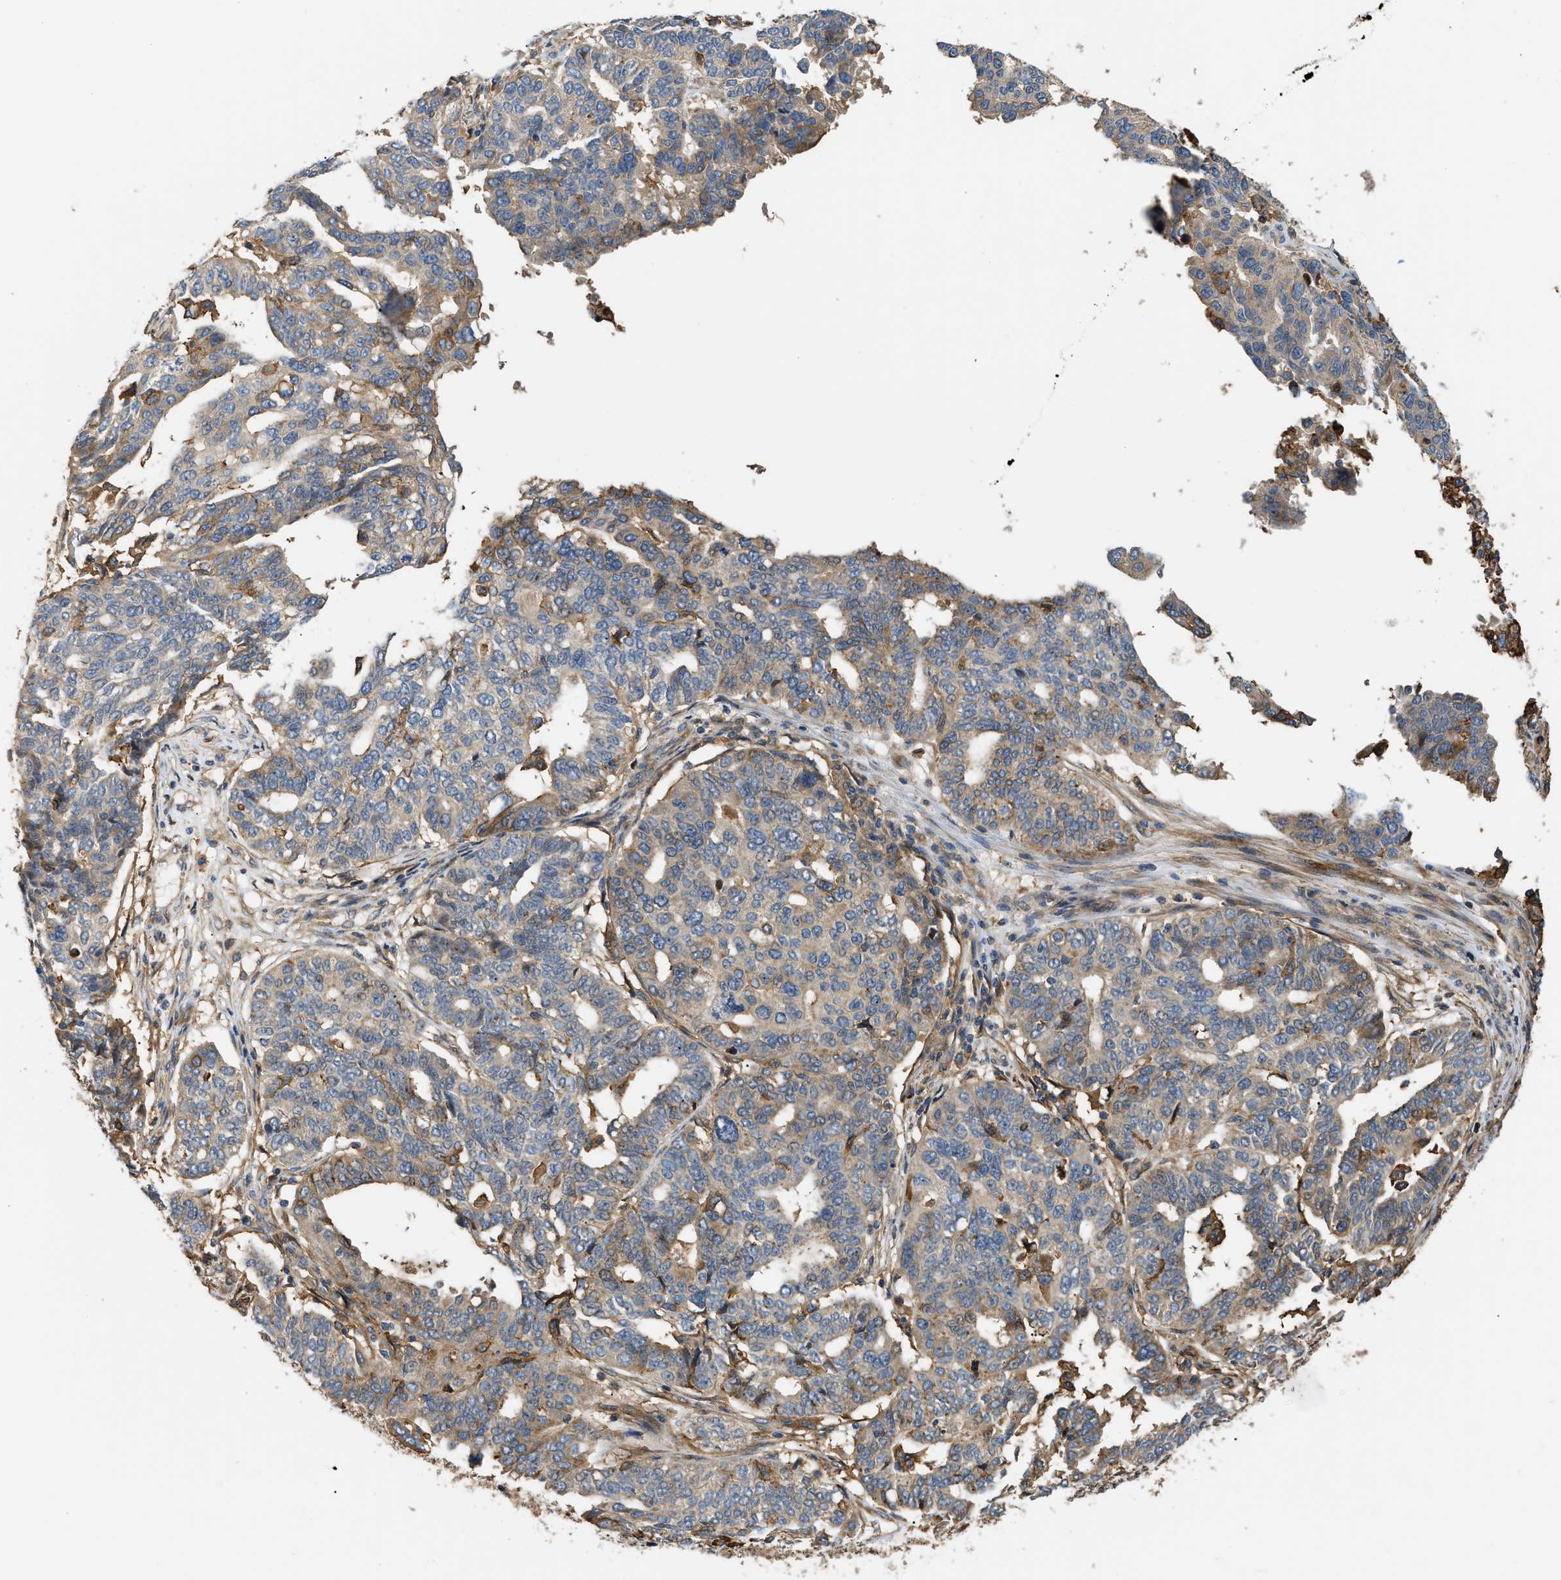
{"staining": {"intensity": "weak", "quantity": ">75%", "location": "cytoplasmic/membranous"}, "tissue": "ovarian cancer", "cell_type": "Tumor cells", "image_type": "cancer", "snomed": [{"axis": "morphology", "description": "Cystadenocarcinoma, serous, NOS"}, {"axis": "topography", "description": "Ovary"}], "caption": "Ovarian serous cystadenocarcinoma was stained to show a protein in brown. There is low levels of weak cytoplasmic/membranous expression in approximately >75% of tumor cells.", "gene": "DDHD2", "patient": {"sex": "female", "age": 59}}